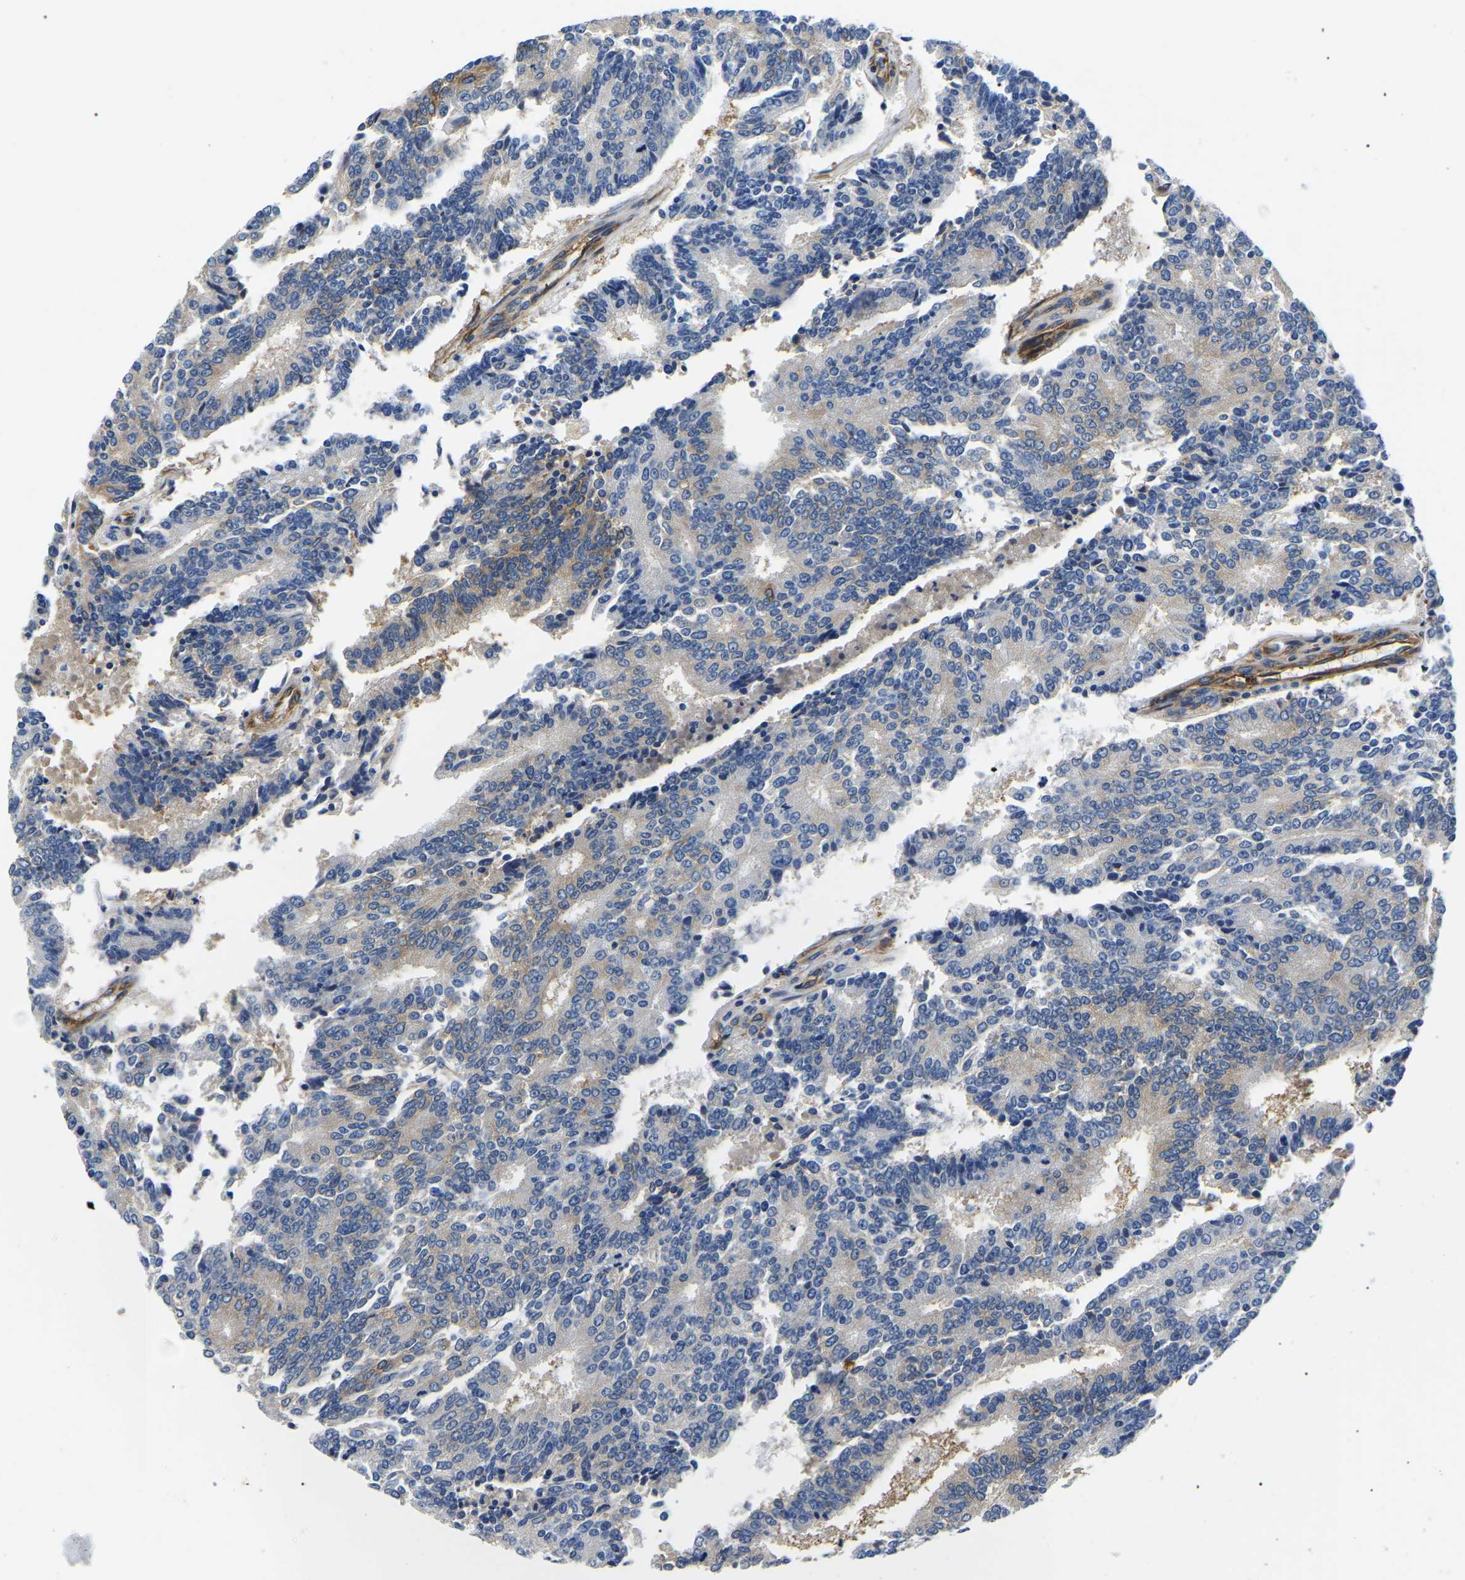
{"staining": {"intensity": "weak", "quantity": "<25%", "location": "cytoplasmic/membranous"}, "tissue": "prostate cancer", "cell_type": "Tumor cells", "image_type": "cancer", "snomed": [{"axis": "morphology", "description": "Normal tissue, NOS"}, {"axis": "morphology", "description": "Adenocarcinoma, High grade"}, {"axis": "topography", "description": "Prostate"}, {"axis": "topography", "description": "Seminal veicle"}], "caption": "The photomicrograph exhibits no staining of tumor cells in prostate cancer (adenocarcinoma (high-grade)).", "gene": "DUSP8", "patient": {"sex": "male", "age": 55}}